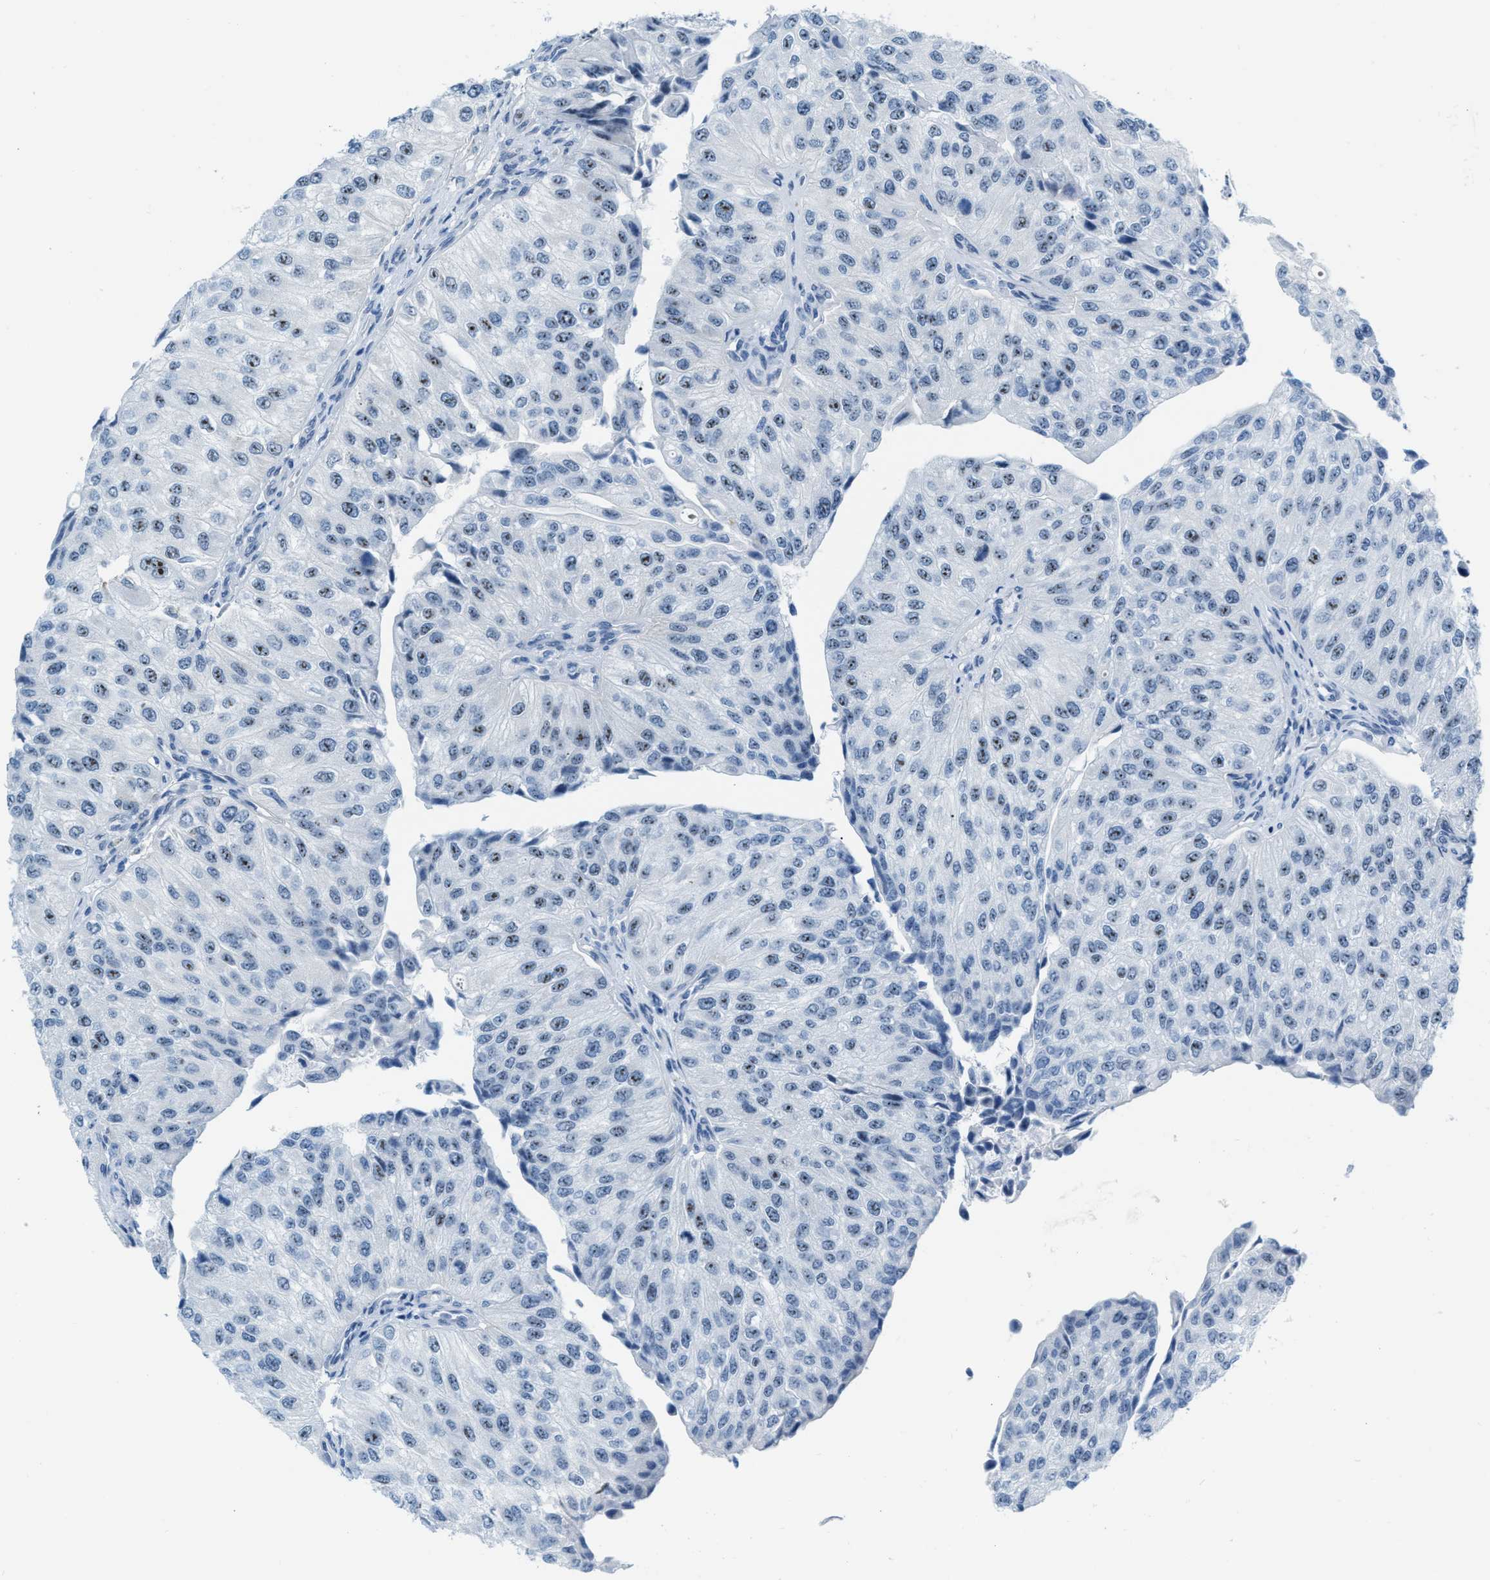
{"staining": {"intensity": "weak", "quantity": "25%-75%", "location": "nuclear"}, "tissue": "urothelial cancer", "cell_type": "Tumor cells", "image_type": "cancer", "snomed": [{"axis": "morphology", "description": "Urothelial carcinoma, High grade"}, {"axis": "topography", "description": "Kidney"}, {"axis": "topography", "description": "Urinary bladder"}], "caption": "Immunohistochemistry of human urothelial cancer exhibits low levels of weak nuclear expression in approximately 25%-75% of tumor cells.", "gene": "PHRF1", "patient": {"sex": "male", "age": 77}}